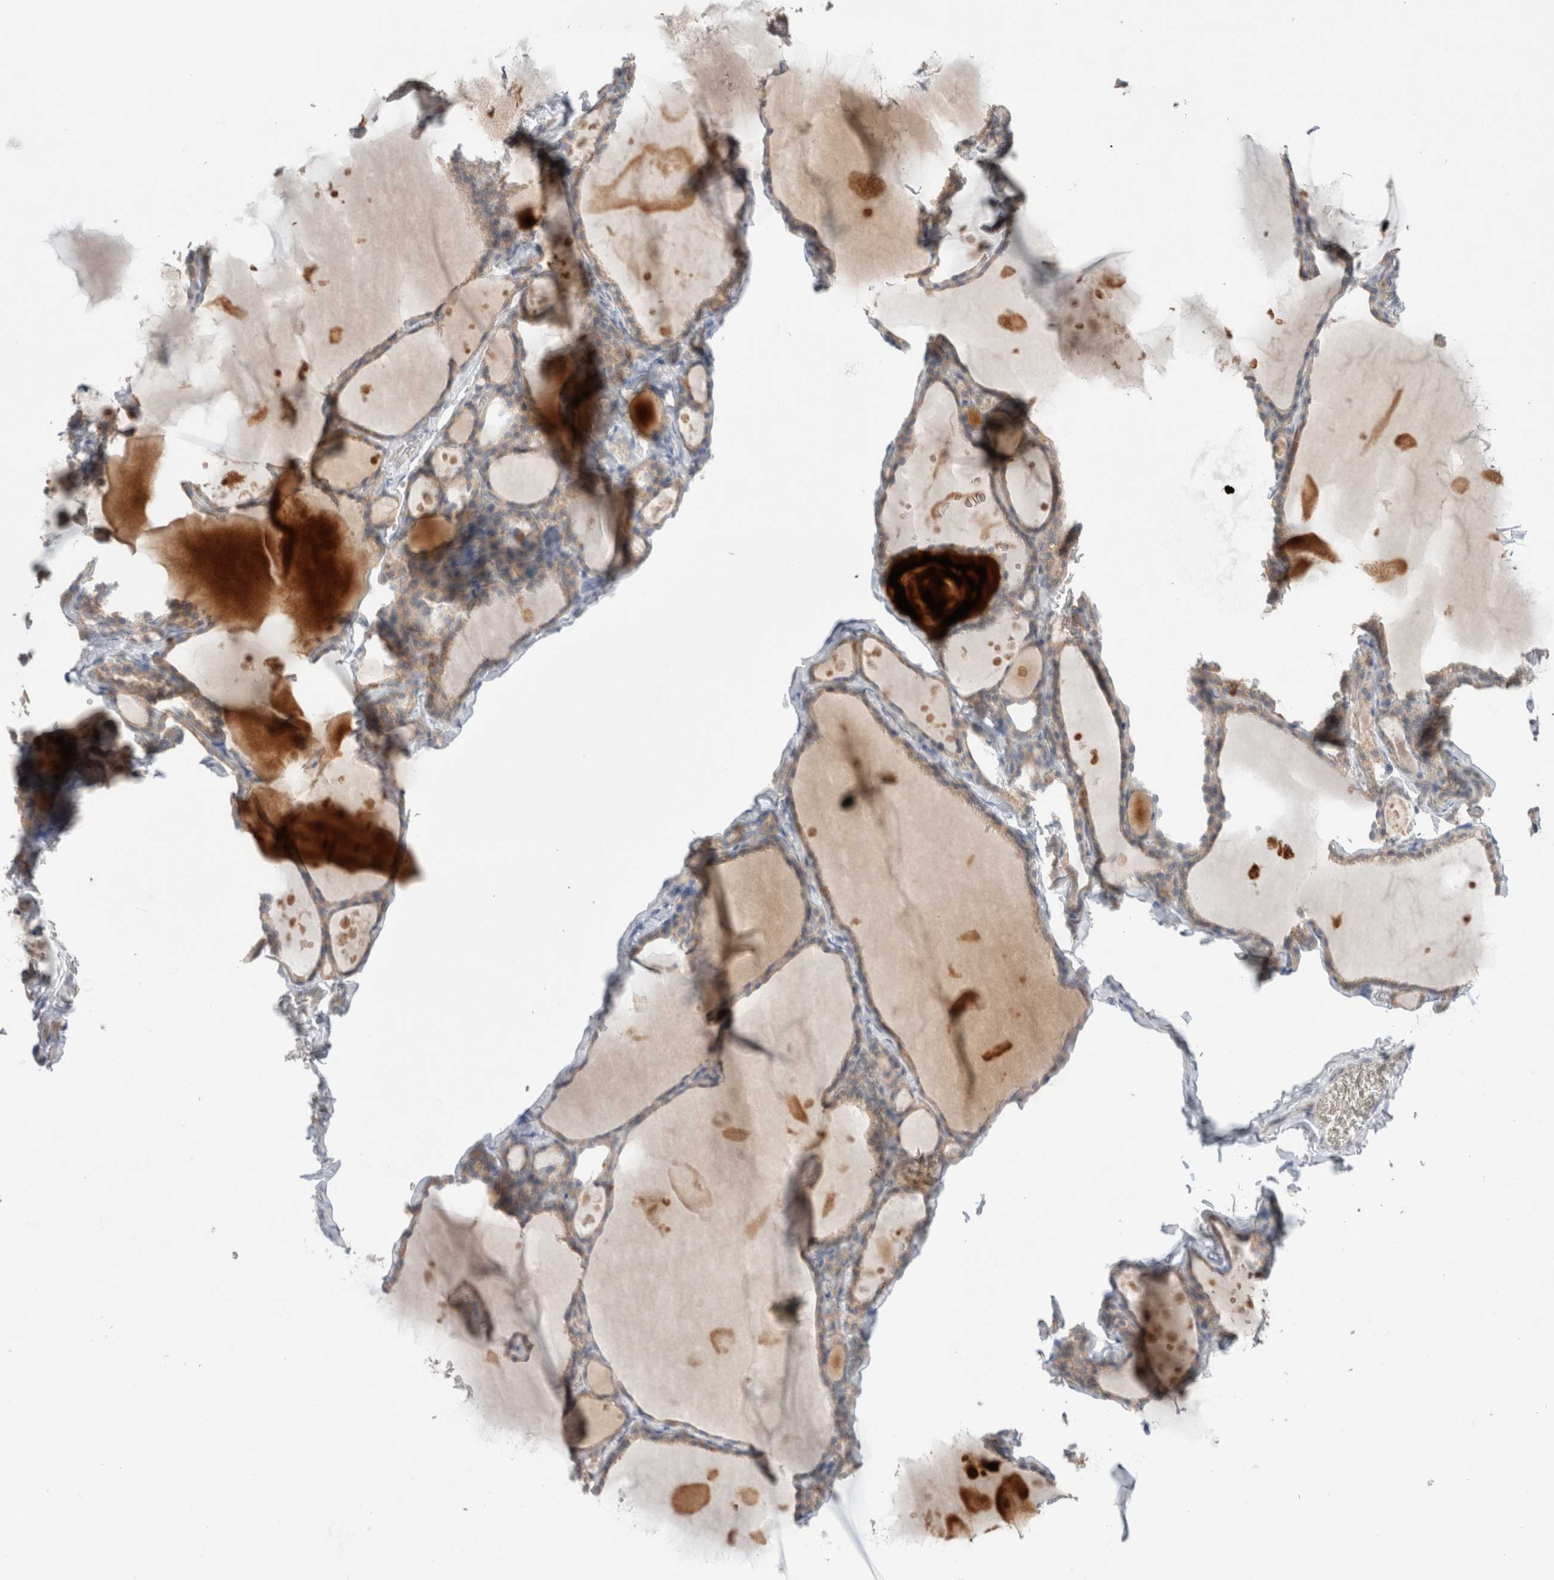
{"staining": {"intensity": "moderate", "quantity": "25%-75%", "location": "cytoplasmic/membranous"}, "tissue": "thyroid gland", "cell_type": "Glandular cells", "image_type": "normal", "snomed": [{"axis": "morphology", "description": "Normal tissue, NOS"}, {"axis": "topography", "description": "Thyroid gland"}], "caption": "A brown stain labels moderate cytoplasmic/membranous positivity of a protein in glandular cells of benign human thyroid gland.", "gene": "NDOR1", "patient": {"sex": "male", "age": 56}}